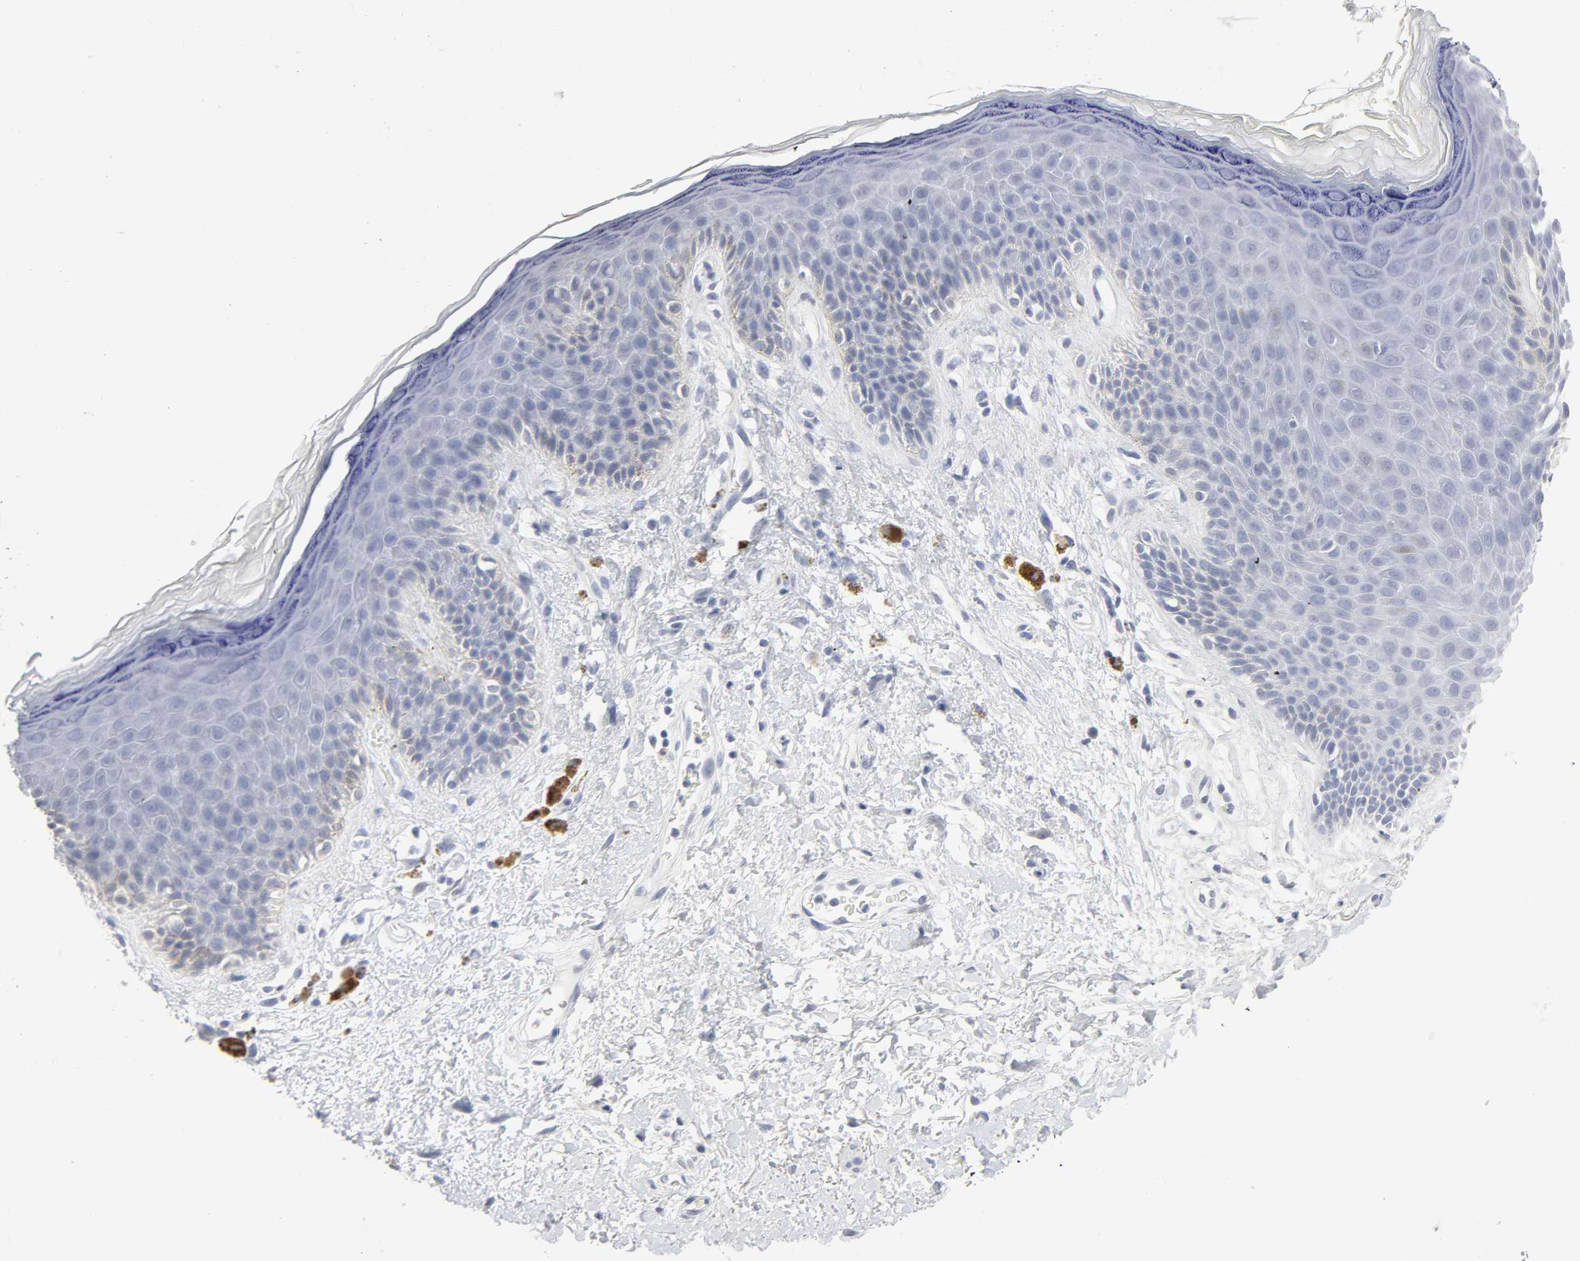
{"staining": {"intensity": "negative", "quantity": "none", "location": "none"}, "tissue": "skin", "cell_type": "Epidermal cells", "image_type": "normal", "snomed": [{"axis": "morphology", "description": "Normal tissue, NOS"}, {"axis": "topography", "description": "Anal"}], "caption": "High power microscopy histopathology image of an immunohistochemistry (IHC) histopathology image of normal skin, revealing no significant staining in epidermal cells.", "gene": "SLCO1B3", "patient": {"sex": "female", "age": 46}}